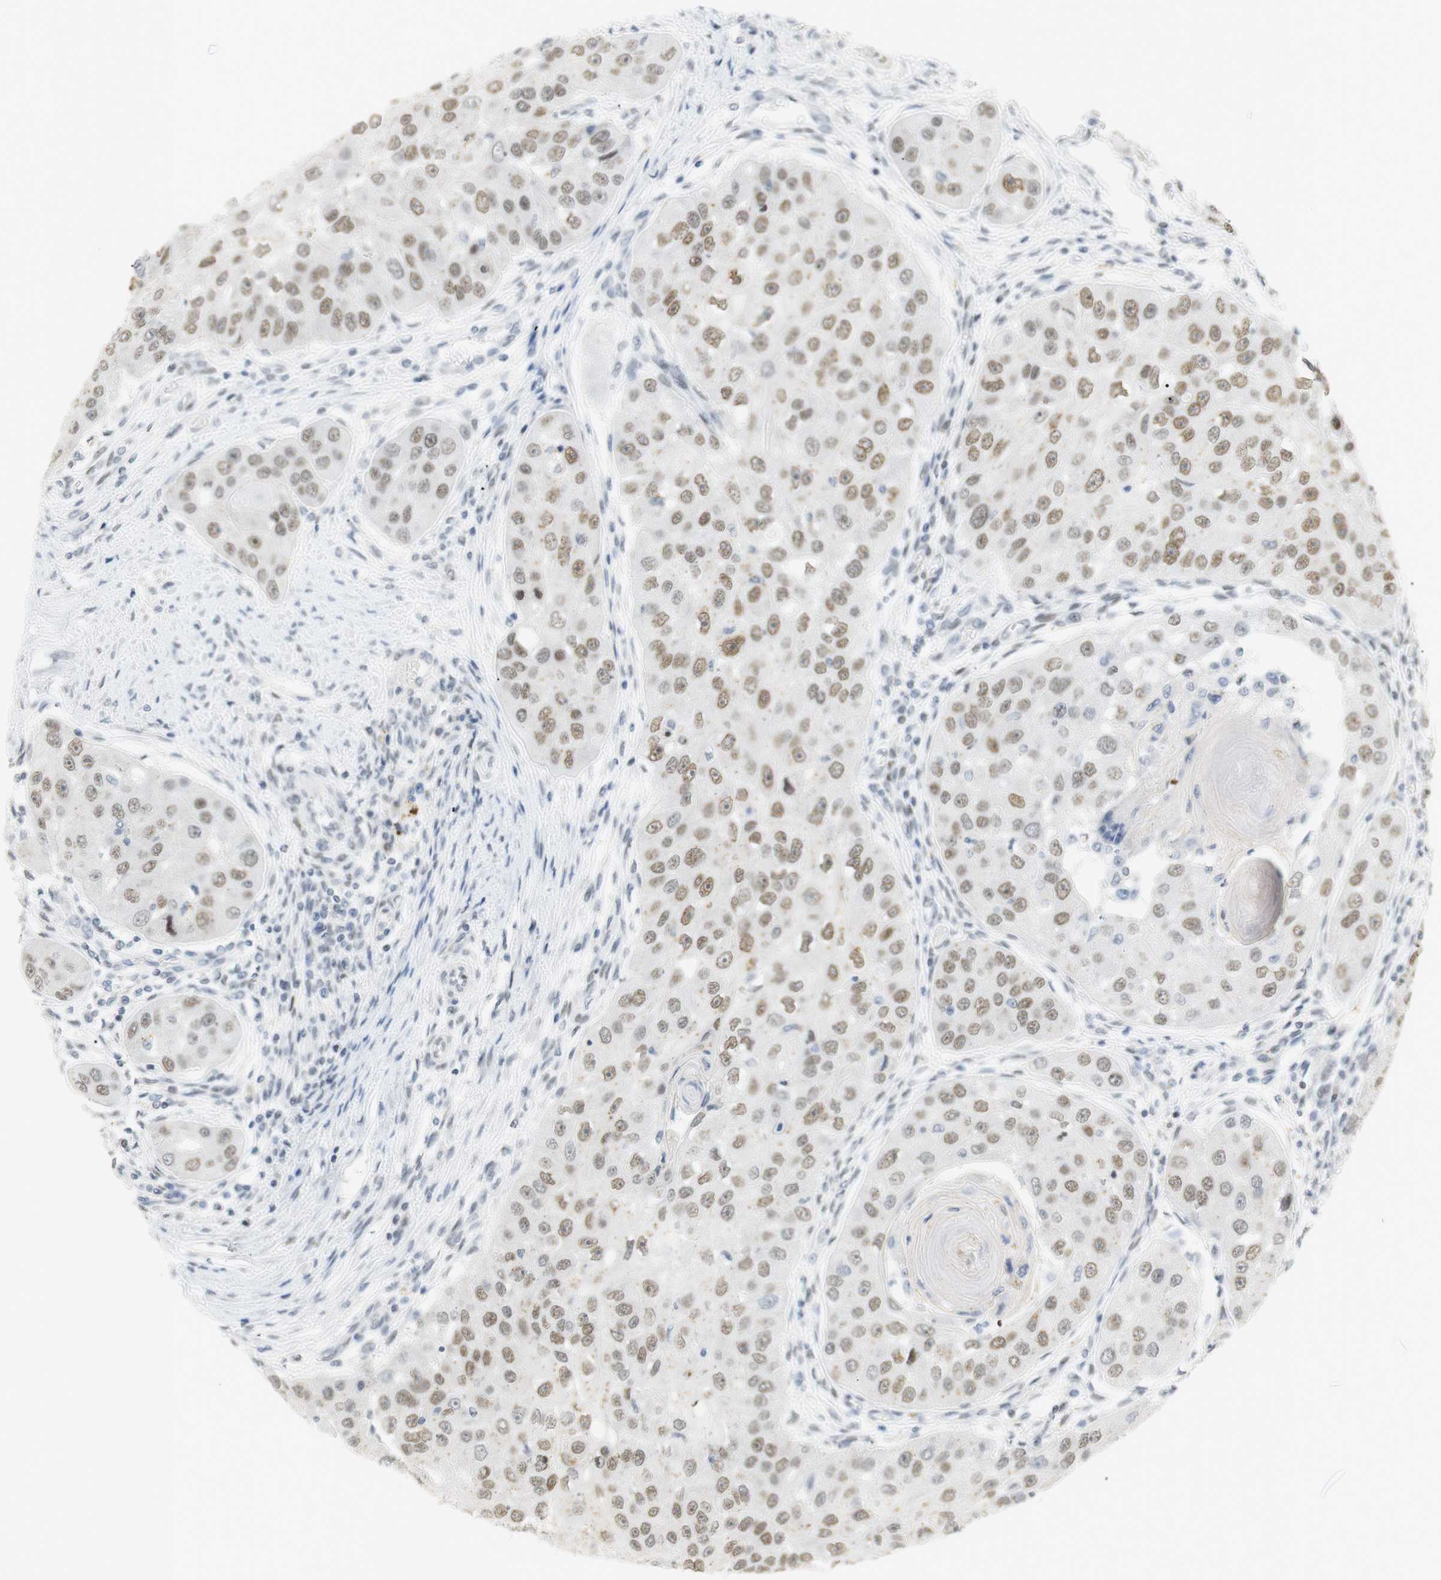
{"staining": {"intensity": "moderate", "quantity": ">75%", "location": "nuclear"}, "tissue": "head and neck cancer", "cell_type": "Tumor cells", "image_type": "cancer", "snomed": [{"axis": "morphology", "description": "Normal tissue, NOS"}, {"axis": "morphology", "description": "Squamous cell carcinoma, NOS"}, {"axis": "topography", "description": "Skeletal muscle"}, {"axis": "topography", "description": "Head-Neck"}], "caption": "Head and neck squamous cell carcinoma stained with a brown dye reveals moderate nuclear positive positivity in approximately >75% of tumor cells.", "gene": "BMI1", "patient": {"sex": "male", "age": 51}}